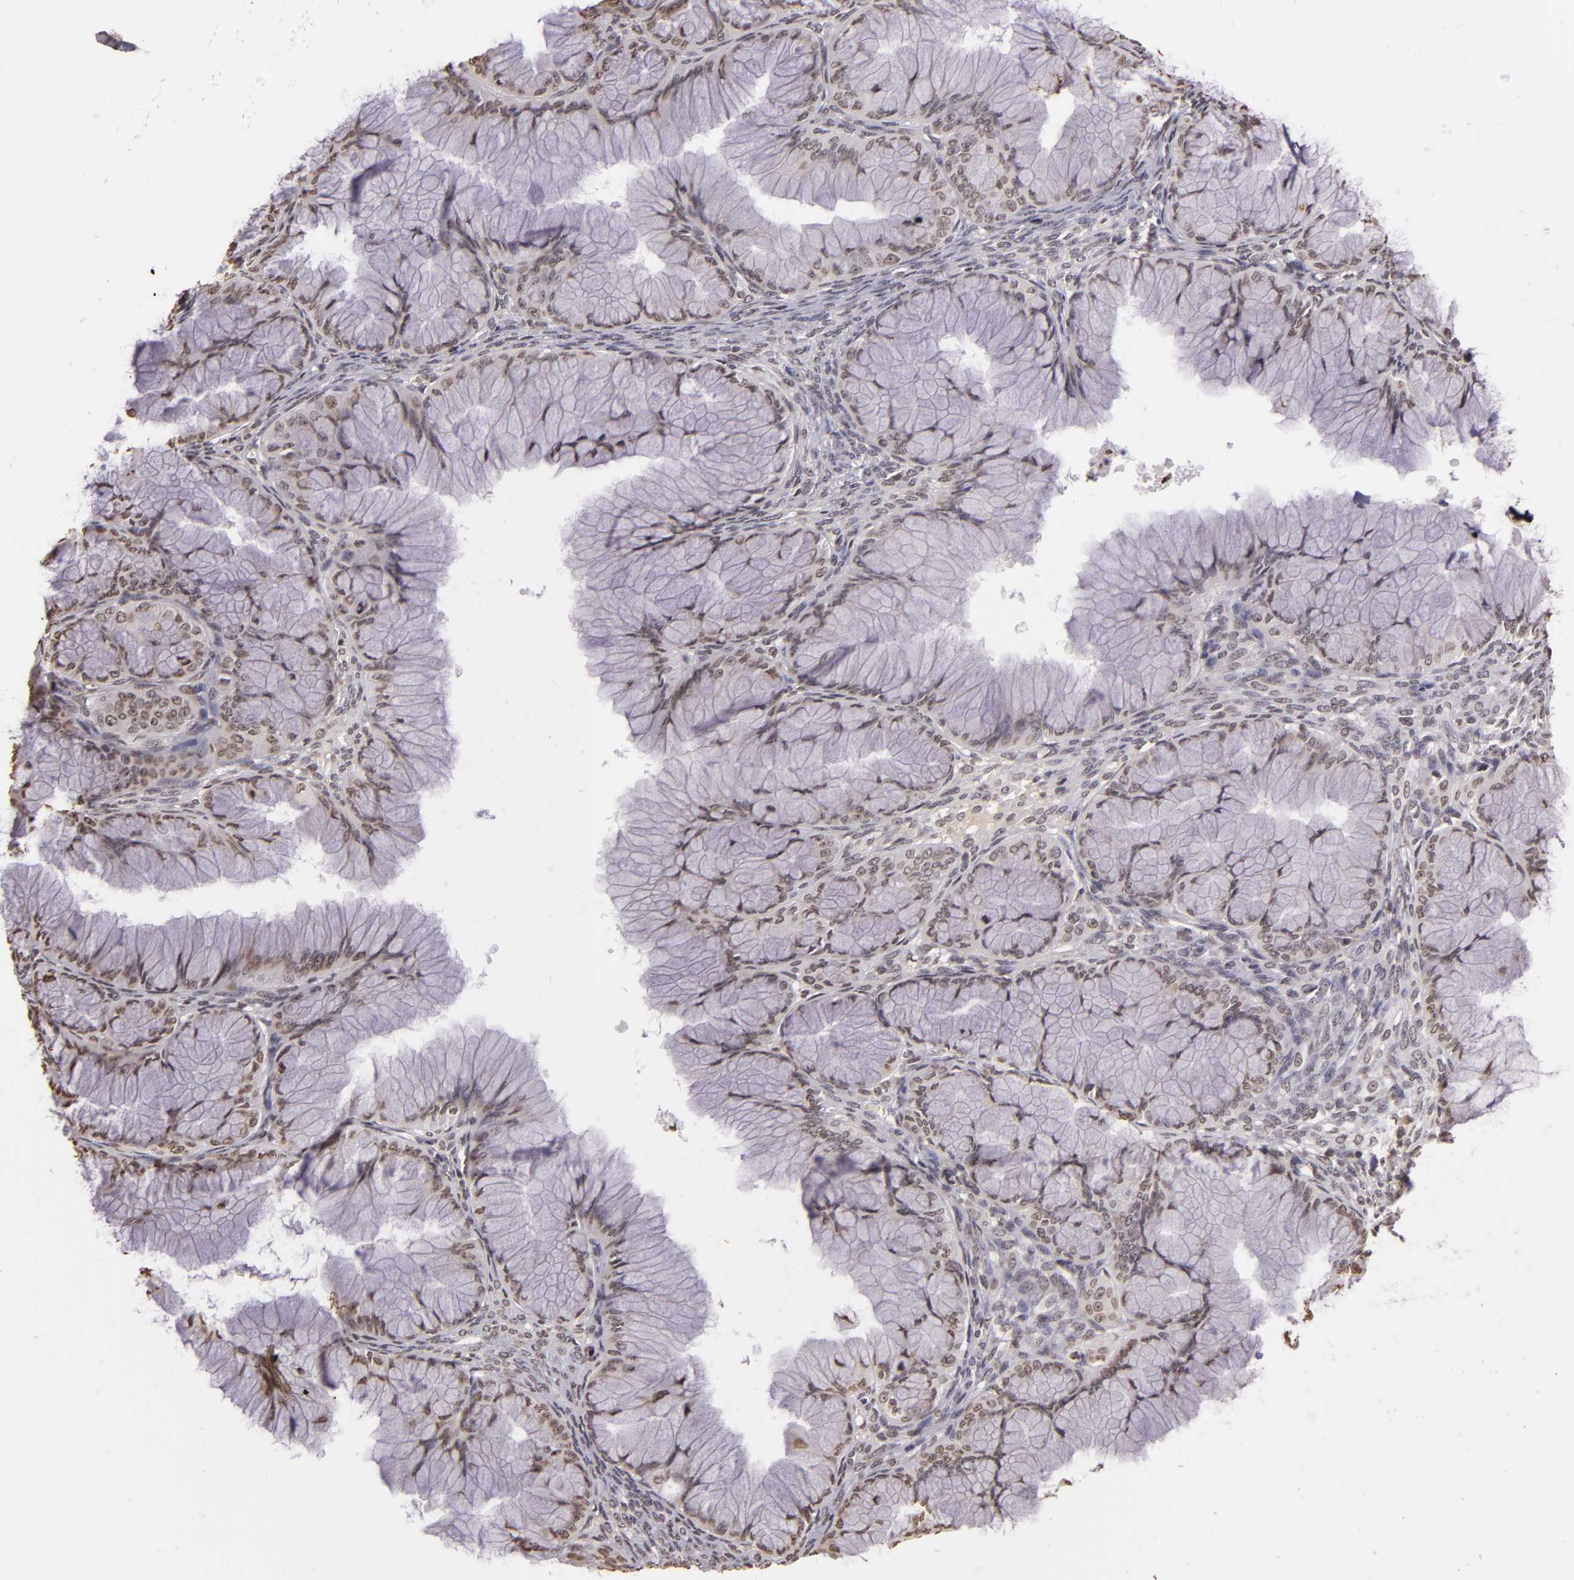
{"staining": {"intensity": "moderate", "quantity": ">75%", "location": "nuclear"}, "tissue": "ovarian cancer", "cell_type": "Tumor cells", "image_type": "cancer", "snomed": [{"axis": "morphology", "description": "Cystadenocarcinoma, mucinous, NOS"}, {"axis": "topography", "description": "Ovary"}], "caption": "Immunohistochemistry (IHC) of human mucinous cystadenocarcinoma (ovarian) exhibits medium levels of moderate nuclear expression in approximately >75% of tumor cells. Nuclei are stained in blue.", "gene": "THRB", "patient": {"sex": "female", "age": 63}}